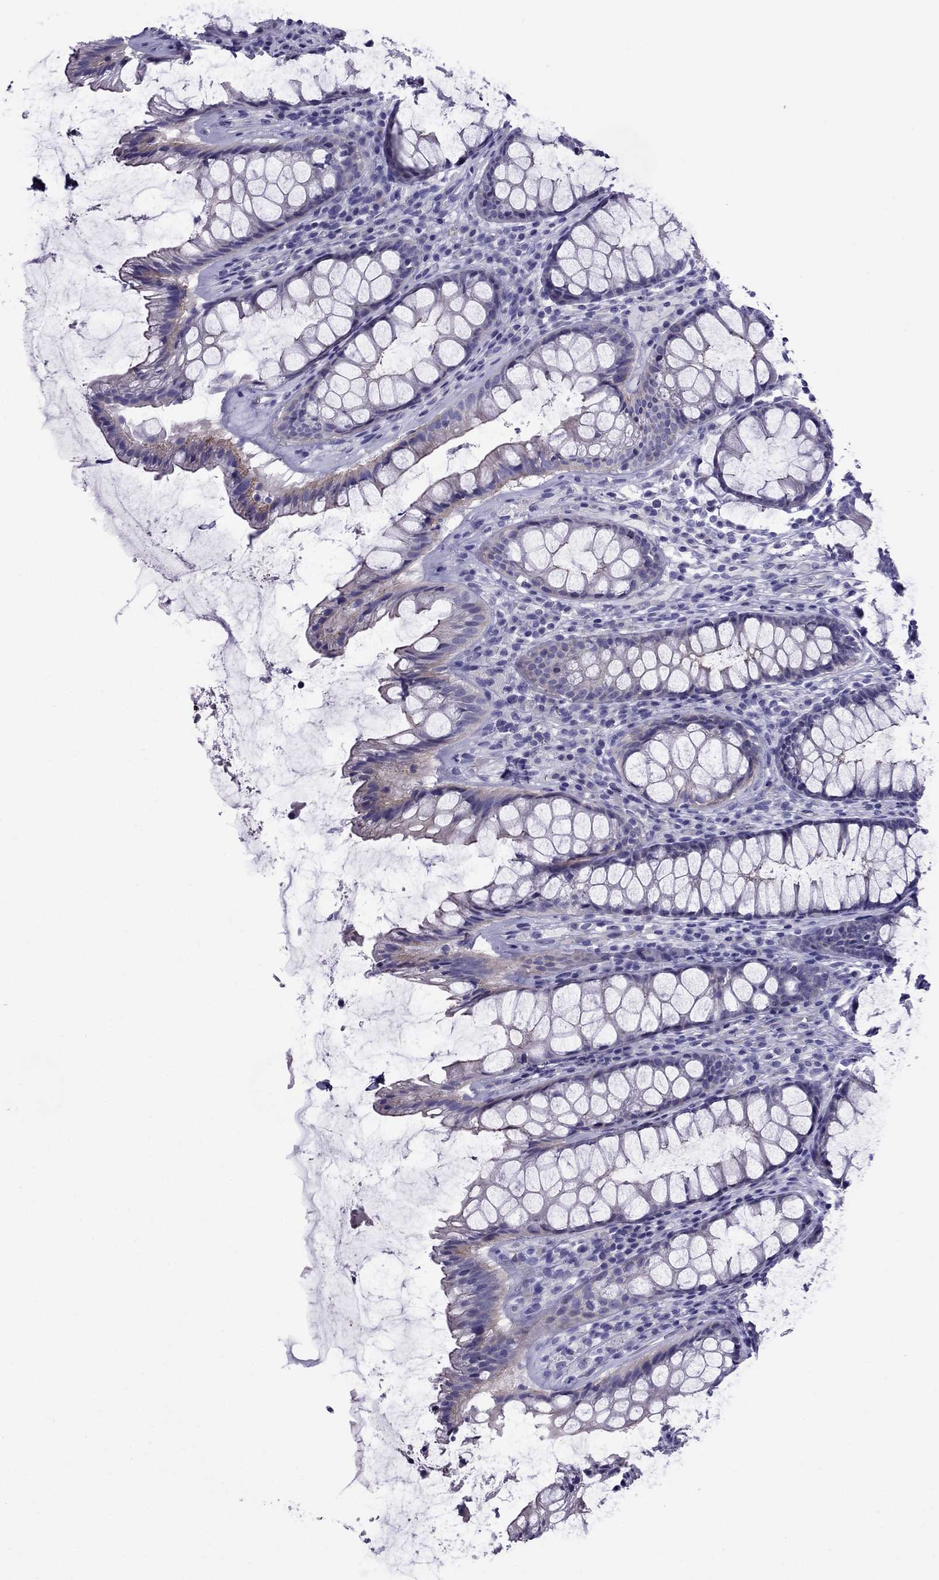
{"staining": {"intensity": "moderate", "quantity": "<25%", "location": "cytoplasmic/membranous"}, "tissue": "rectum", "cell_type": "Glandular cells", "image_type": "normal", "snomed": [{"axis": "morphology", "description": "Normal tissue, NOS"}, {"axis": "topography", "description": "Rectum"}], "caption": "About <25% of glandular cells in normal rectum show moderate cytoplasmic/membranous protein staining as visualized by brown immunohistochemical staining.", "gene": "MYL11", "patient": {"sex": "male", "age": 72}}